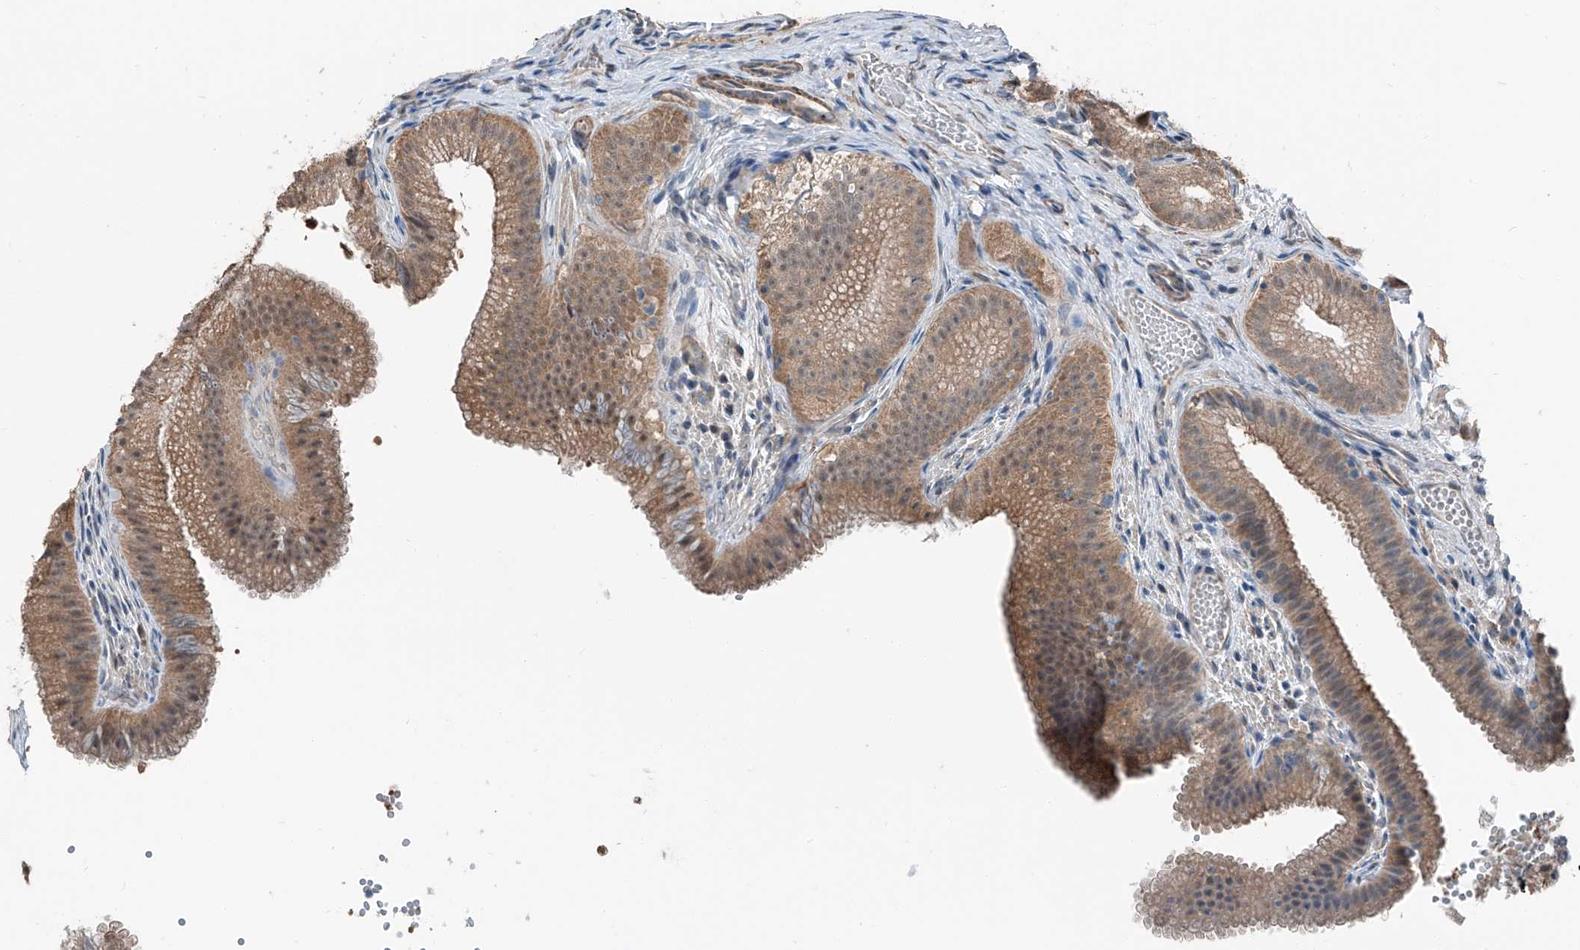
{"staining": {"intensity": "moderate", "quantity": ">75%", "location": "cytoplasmic/membranous"}, "tissue": "gallbladder", "cell_type": "Glandular cells", "image_type": "normal", "snomed": [{"axis": "morphology", "description": "Normal tissue, NOS"}, {"axis": "topography", "description": "Gallbladder"}], "caption": "Protein staining of normal gallbladder reveals moderate cytoplasmic/membranous positivity in approximately >75% of glandular cells. (DAB IHC with brightfield microscopy, high magnification).", "gene": "HSPA6", "patient": {"sex": "female", "age": 30}}